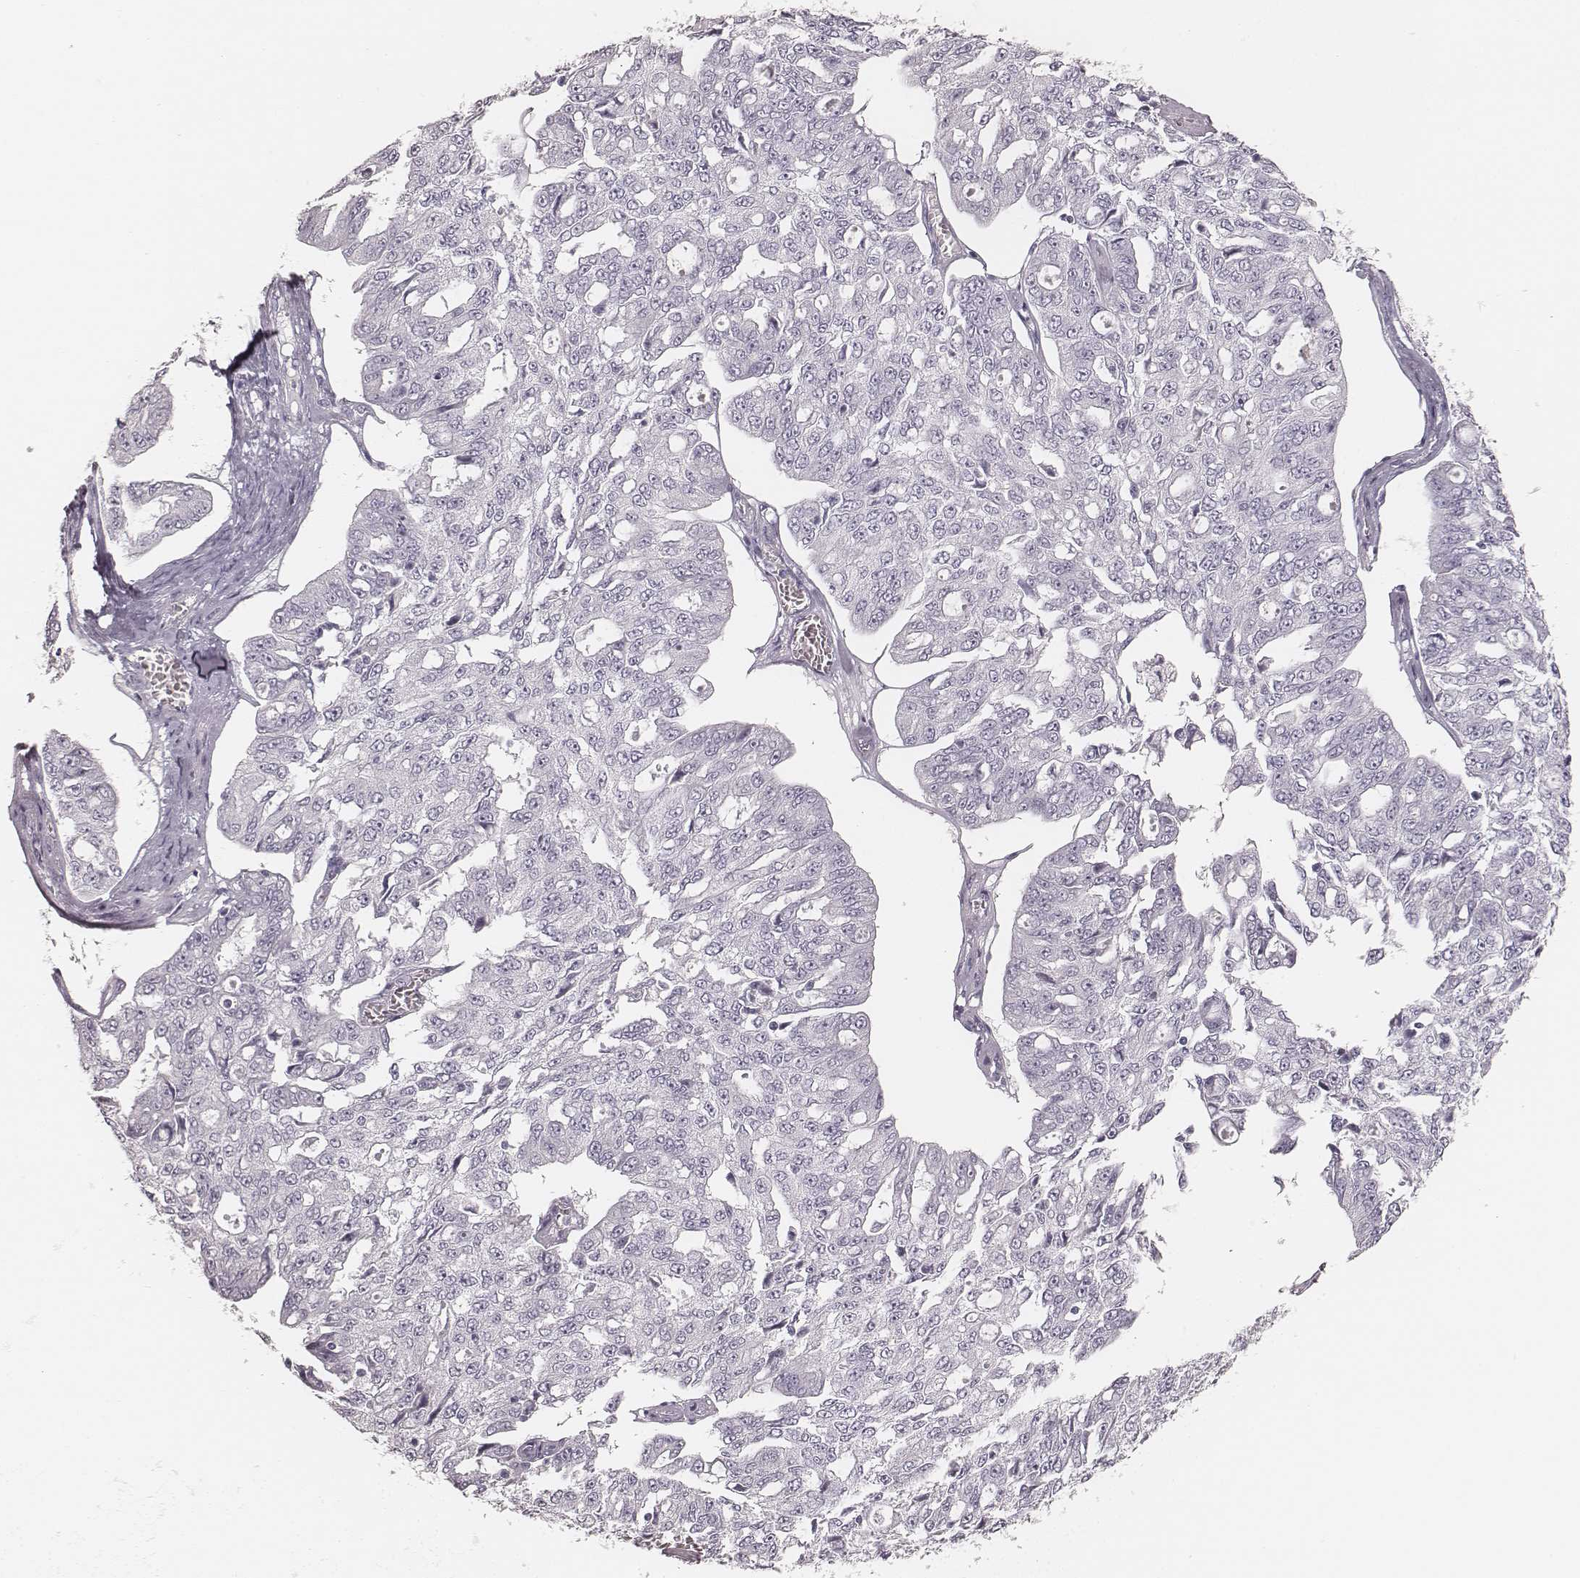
{"staining": {"intensity": "negative", "quantity": "none", "location": "none"}, "tissue": "ovarian cancer", "cell_type": "Tumor cells", "image_type": "cancer", "snomed": [{"axis": "morphology", "description": "Carcinoma, endometroid"}, {"axis": "topography", "description": "Ovary"}], "caption": "The histopathology image exhibits no significant staining in tumor cells of endometroid carcinoma (ovarian).", "gene": "KRT82", "patient": {"sex": "female", "age": 65}}